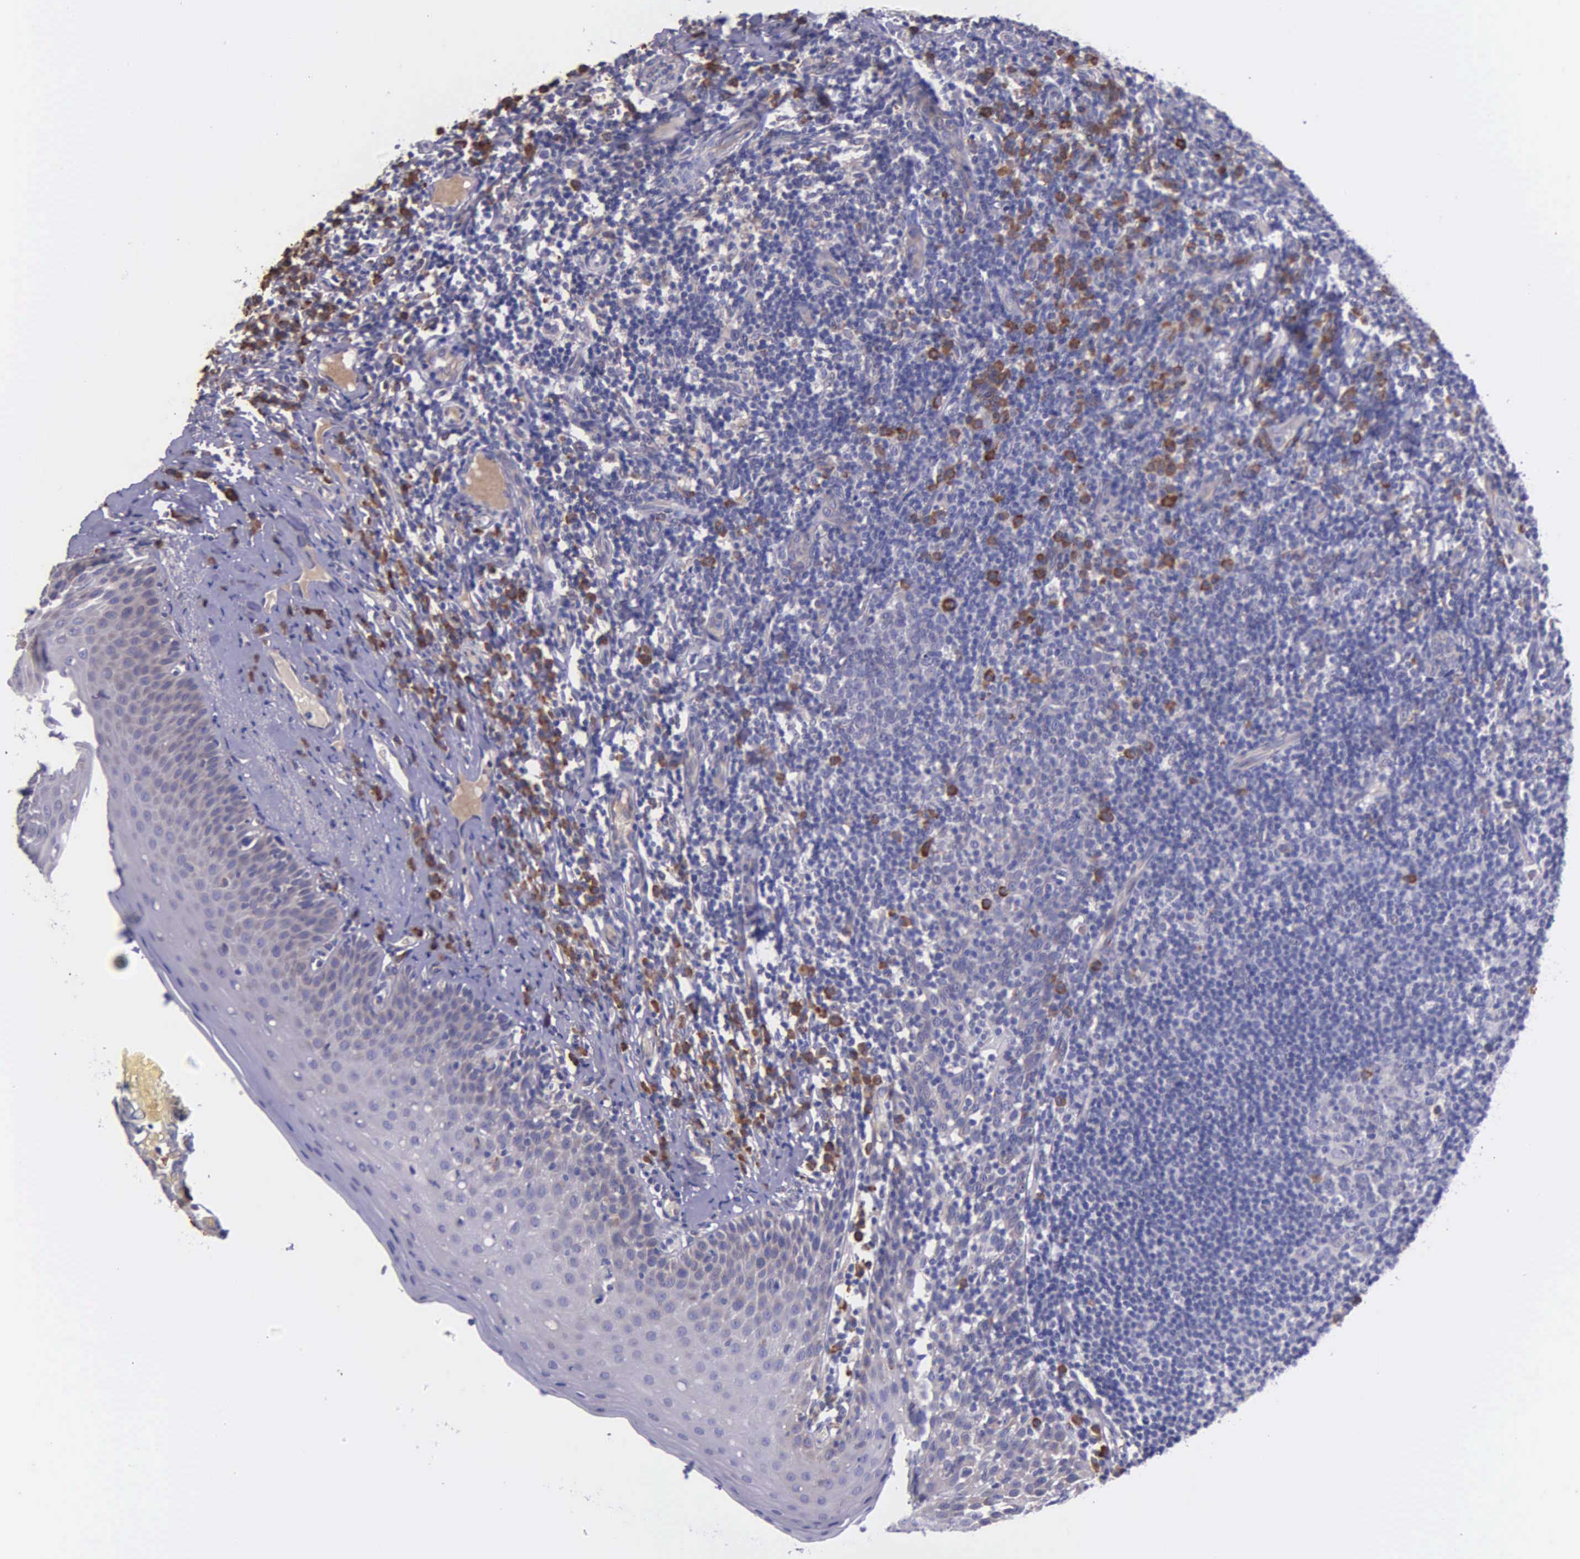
{"staining": {"intensity": "moderate", "quantity": "<25%", "location": "cytoplasmic/membranous"}, "tissue": "tonsil", "cell_type": "Germinal center cells", "image_type": "normal", "snomed": [{"axis": "morphology", "description": "Normal tissue, NOS"}, {"axis": "topography", "description": "Tonsil"}], "caption": "DAB (3,3'-diaminobenzidine) immunohistochemical staining of normal tonsil reveals moderate cytoplasmic/membranous protein positivity in approximately <25% of germinal center cells. (Brightfield microscopy of DAB IHC at high magnification).", "gene": "ZC3H12B", "patient": {"sex": "male", "age": 6}}